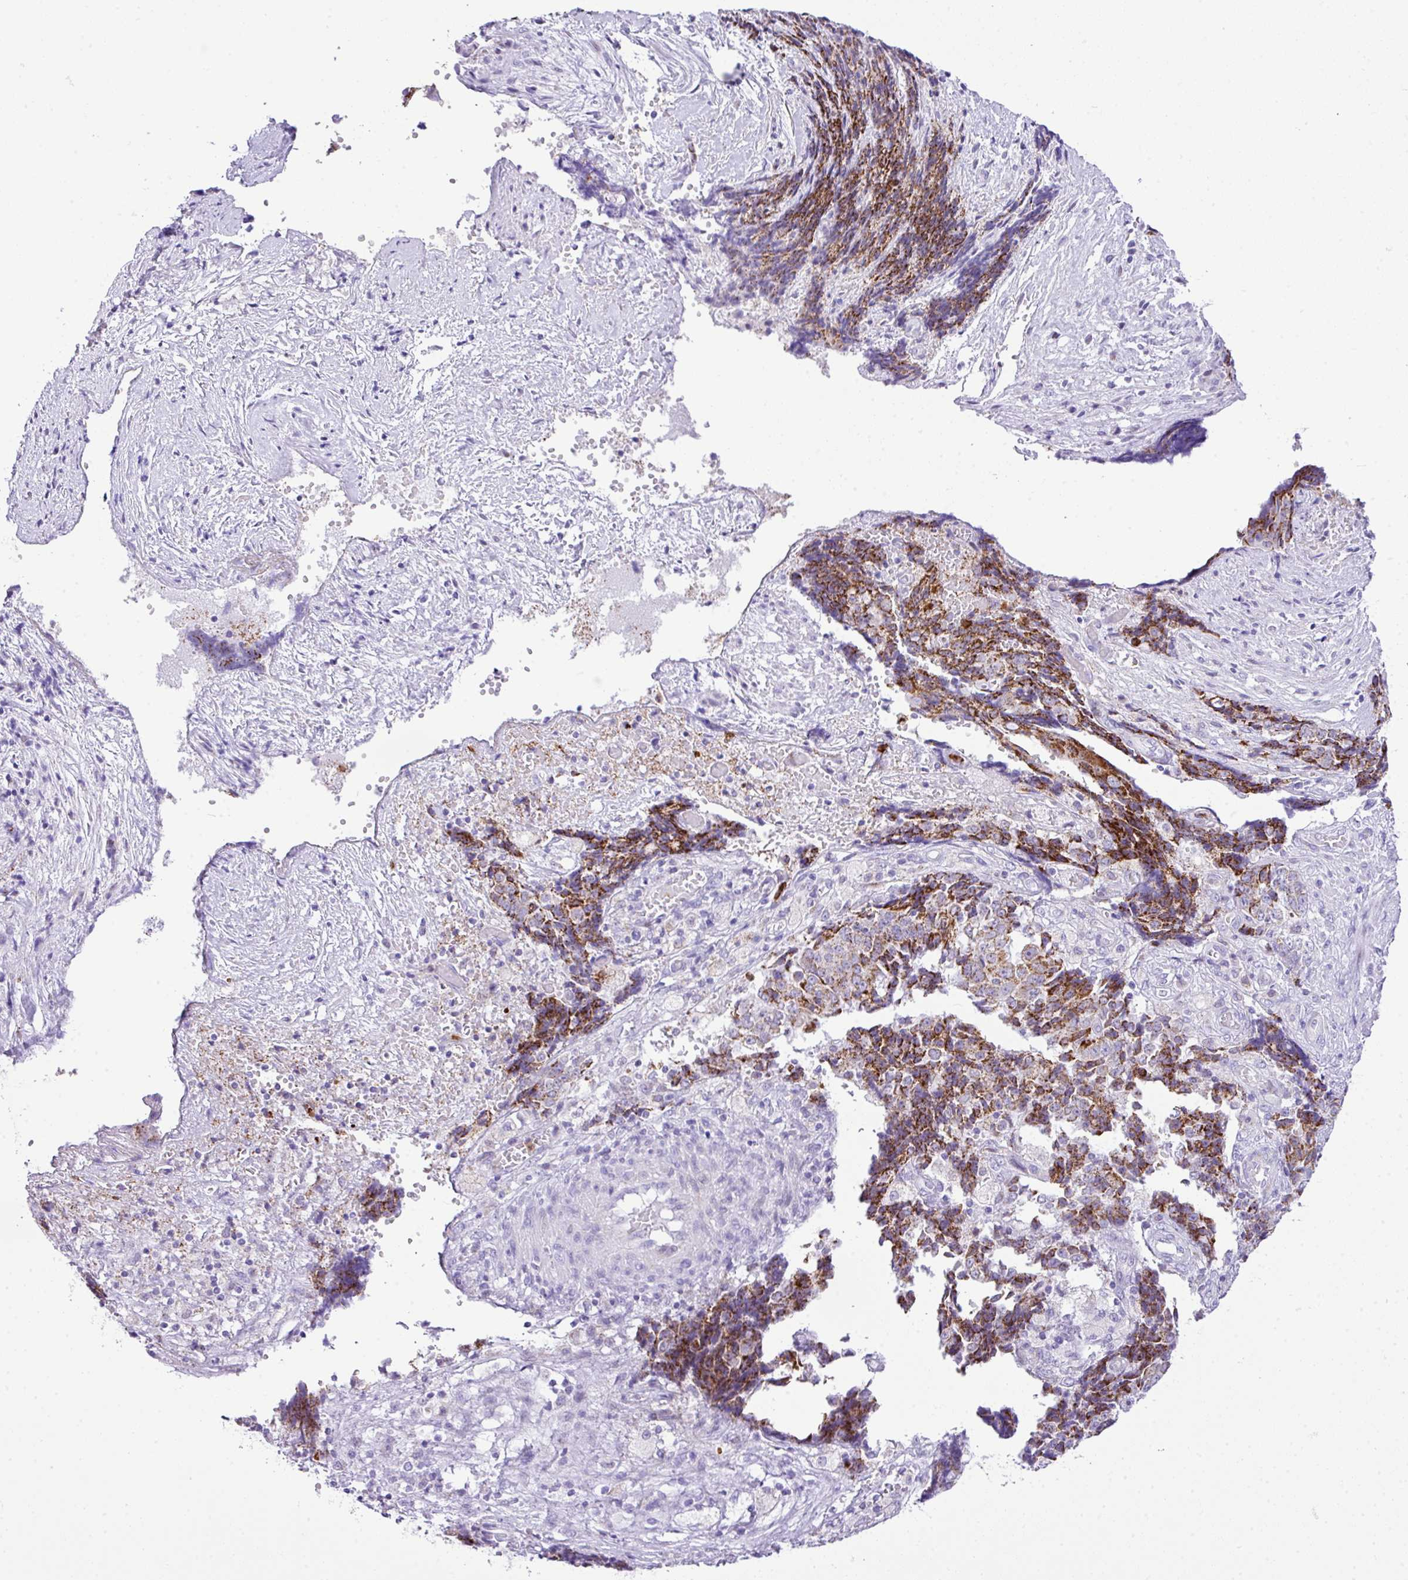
{"staining": {"intensity": "strong", "quantity": "25%-75%", "location": "cytoplasmic/membranous"}, "tissue": "ovarian cancer", "cell_type": "Tumor cells", "image_type": "cancer", "snomed": [{"axis": "morphology", "description": "Carcinoma, endometroid"}, {"axis": "topography", "description": "Ovary"}], "caption": "Human ovarian cancer (endometroid carcinoma) stained for a protein (brown) displays strong cytoplasmic/membranous positive expression in approximately 25%-75% of tumor cells.", "gene": "RCAN2", "patient": {"sex": "female", "age": 42}}